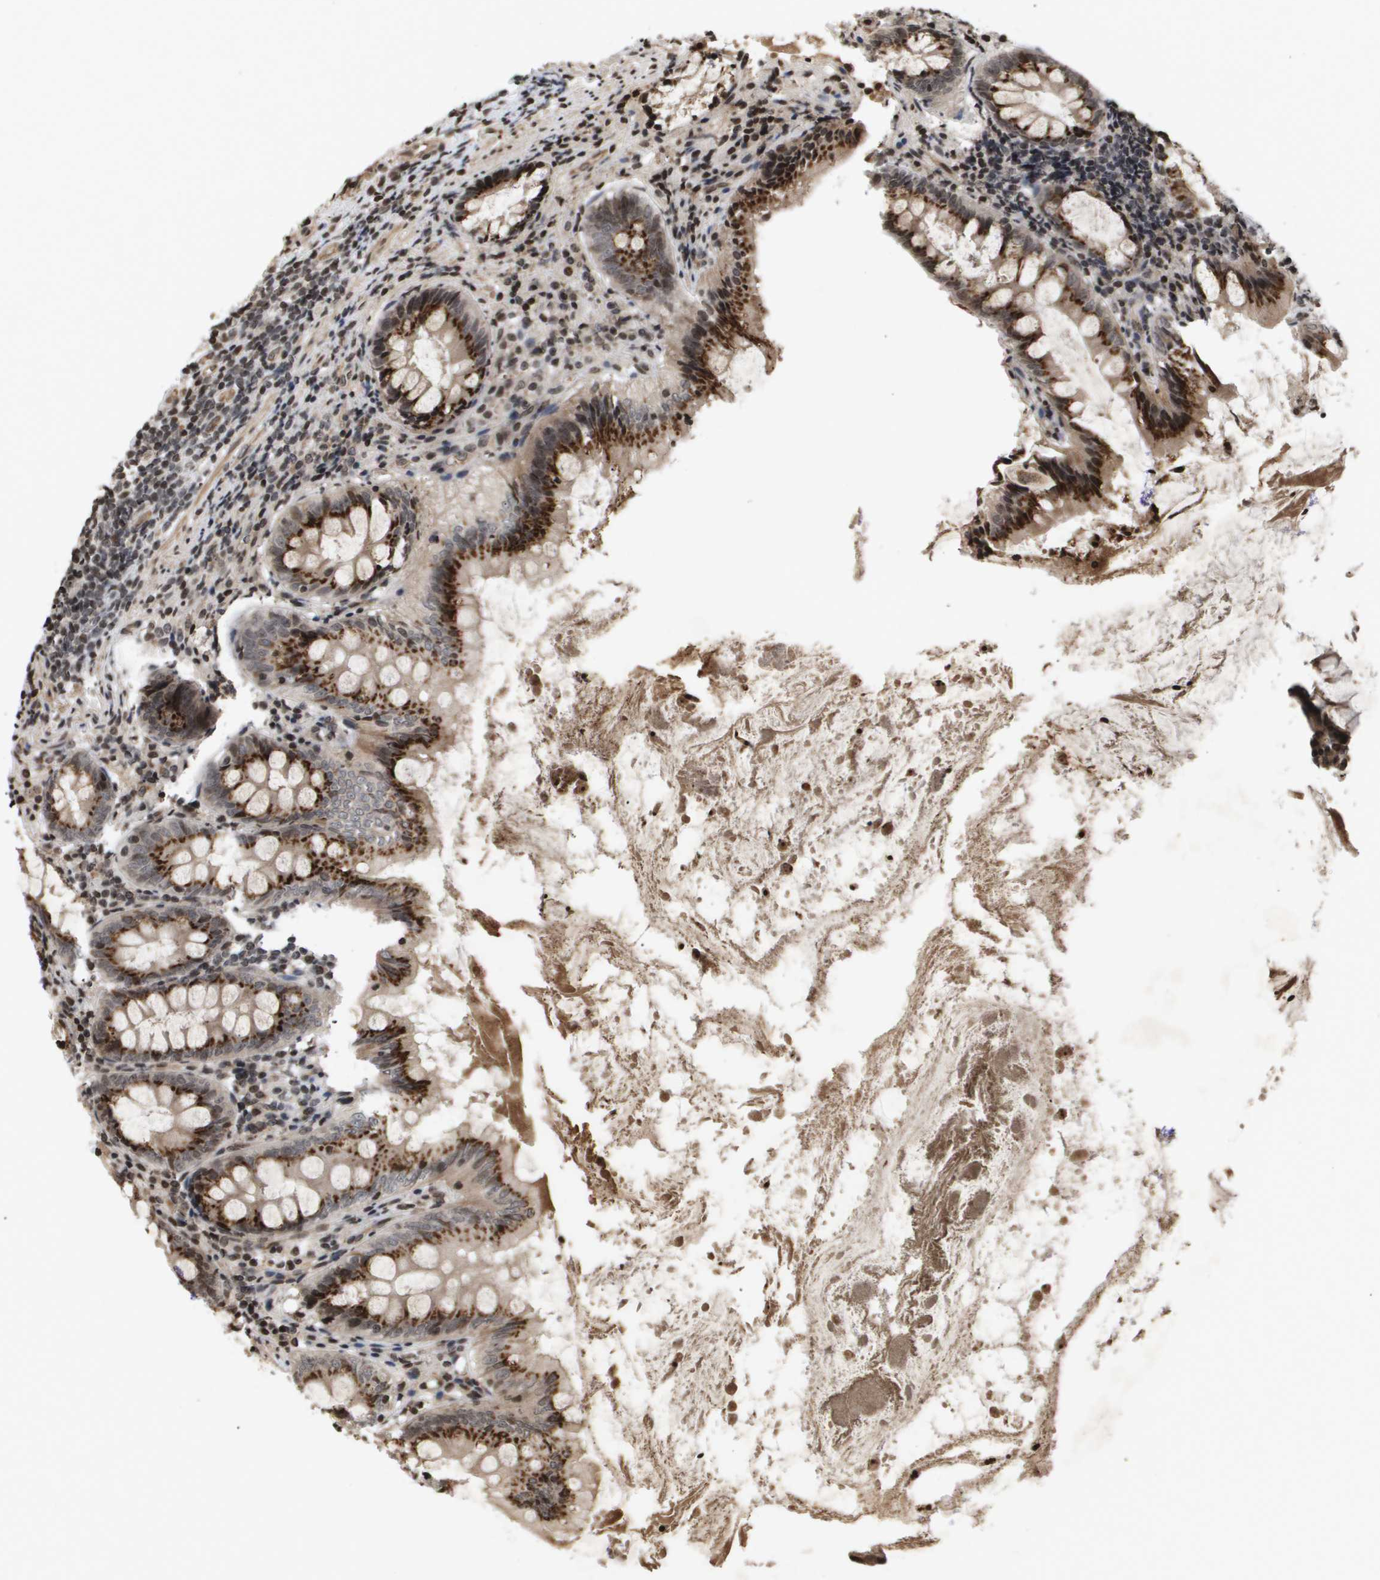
{"staining": {"intensity": "strong", "quantity": ">75%", "location": "cytoplasmic/membranous"}, "tissue": "appendix", "cell_type": "Glandular cells", "image_type": "normal", "snomed": [{"axis": "morphology", "description": "Normal tissue, NOS"}, {"axis": "topography", "description": "Appendix"}], "caption": "This histopathology image displays IHC staining of normal appendix, with high strong cytoplasmic/membranous expression in approximately >75% of glandular cells.", "gene": "HSPA6", "patient": {"sex": "female", "age": 77}}